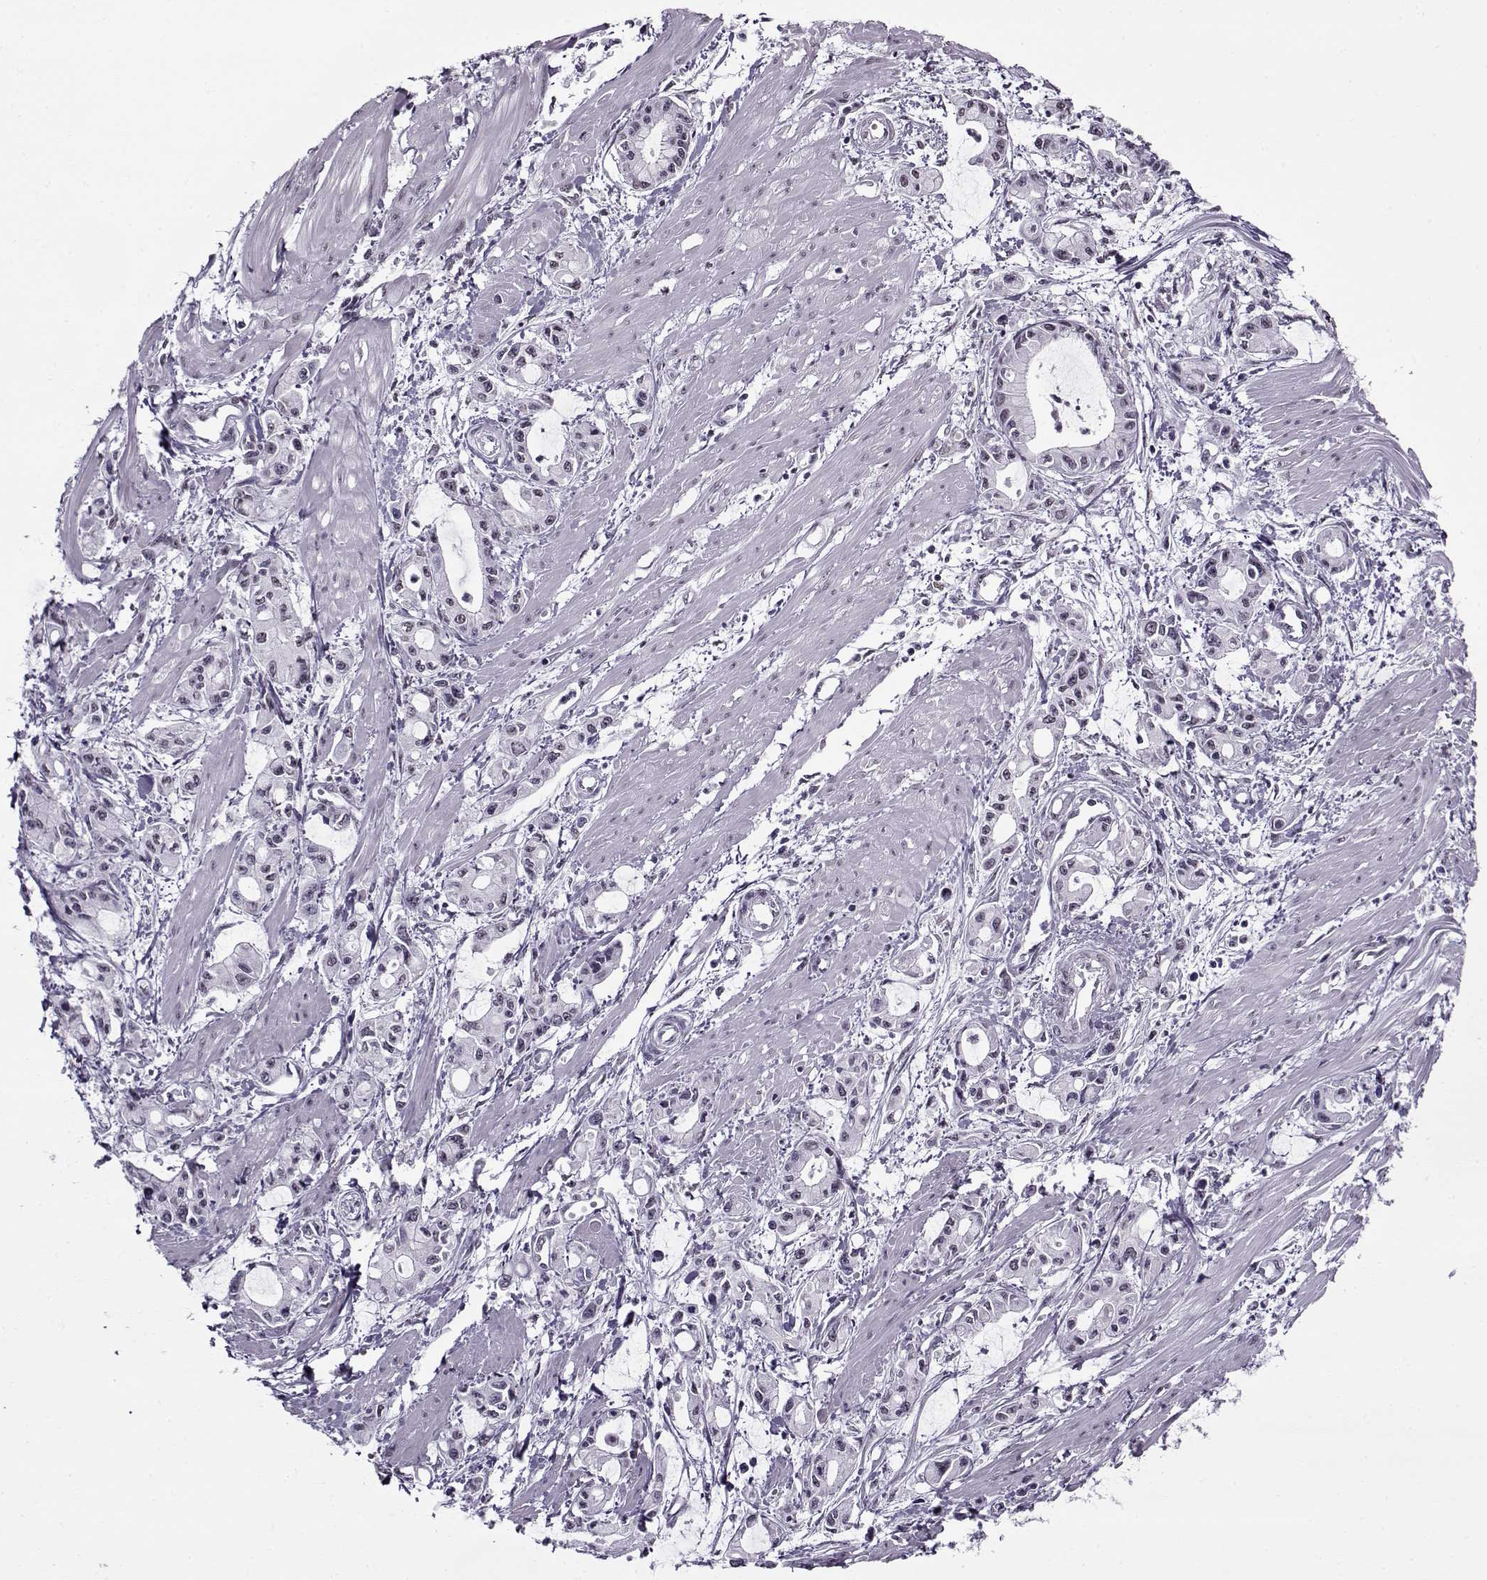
{"staining": {"intensity": "negative", "quantity": "none", "location": "none"}, "tissue": "pancreatic cancer", "cell_type": "Tumor cells", "image_type": "cancer", "snomed": [{"axis": "morphology", "description": "Adenocarcinoma, NOS"}, {"axis": "topography", "description": "Pancreas"}], "caption": "The immunohistochemistry image has no significant positivity in tumor cells of pancreatic cancer (adenocarcinoma) tissue.", "gene": "PRMT8", "patient": {"sex": "male", "age": 48}}